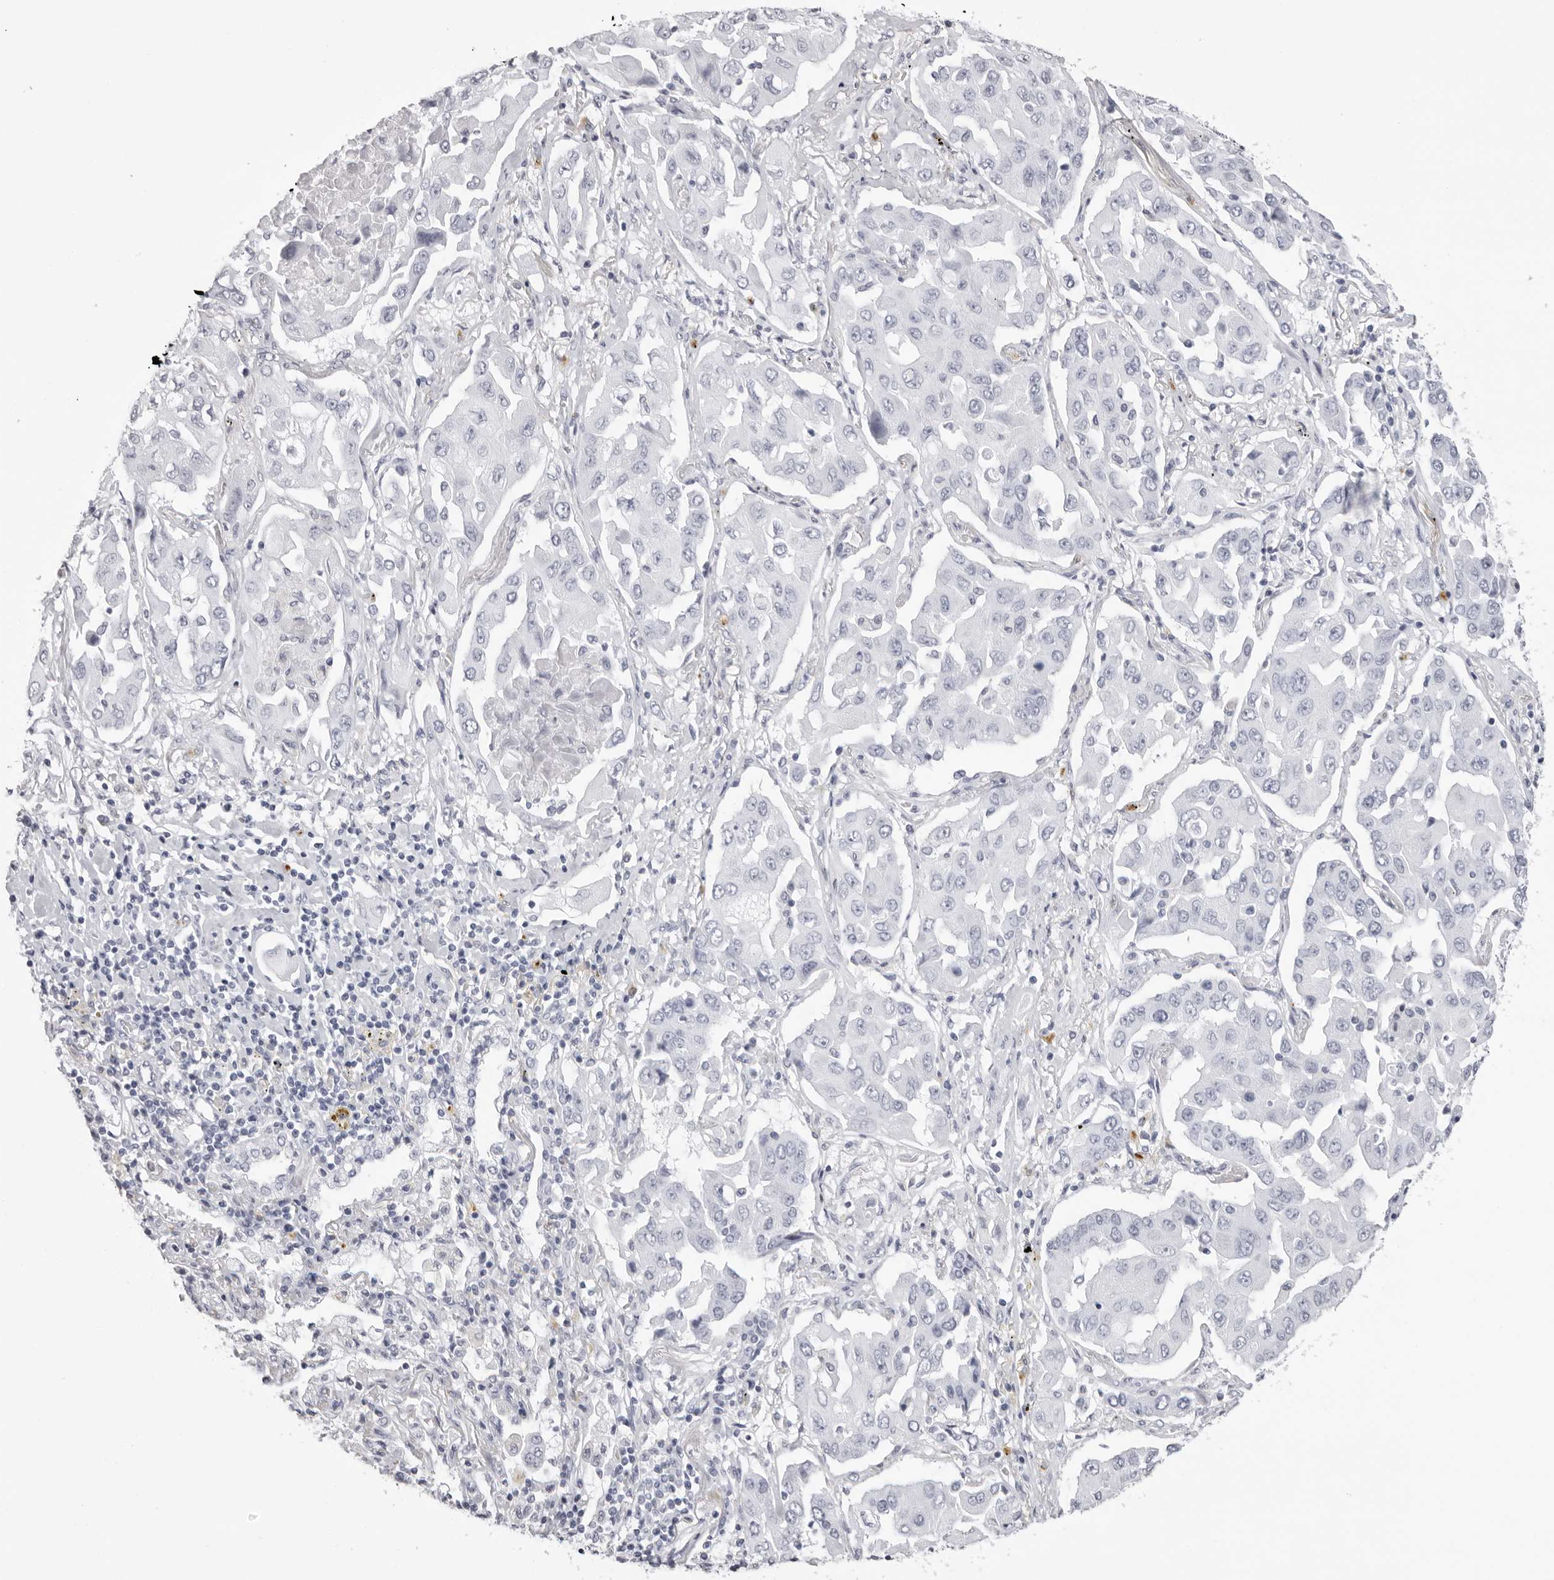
{"staining": {"intensity": "negative", "quantity": "none", "location": "none"}, "tissue": "lung cancer", "cell_type": "Tumor cells", "image_type": "cancer", "snomed": [{"axis": "morphology", "description": "Adenocarcinoma, NOS"}, {"axis": "topography", "description": "Lung"}], "caption": "IHC of lung cancer displays no staining in tumor cells.", "gene": "RHO", "patient": {"sex": "female", "age": 65}}